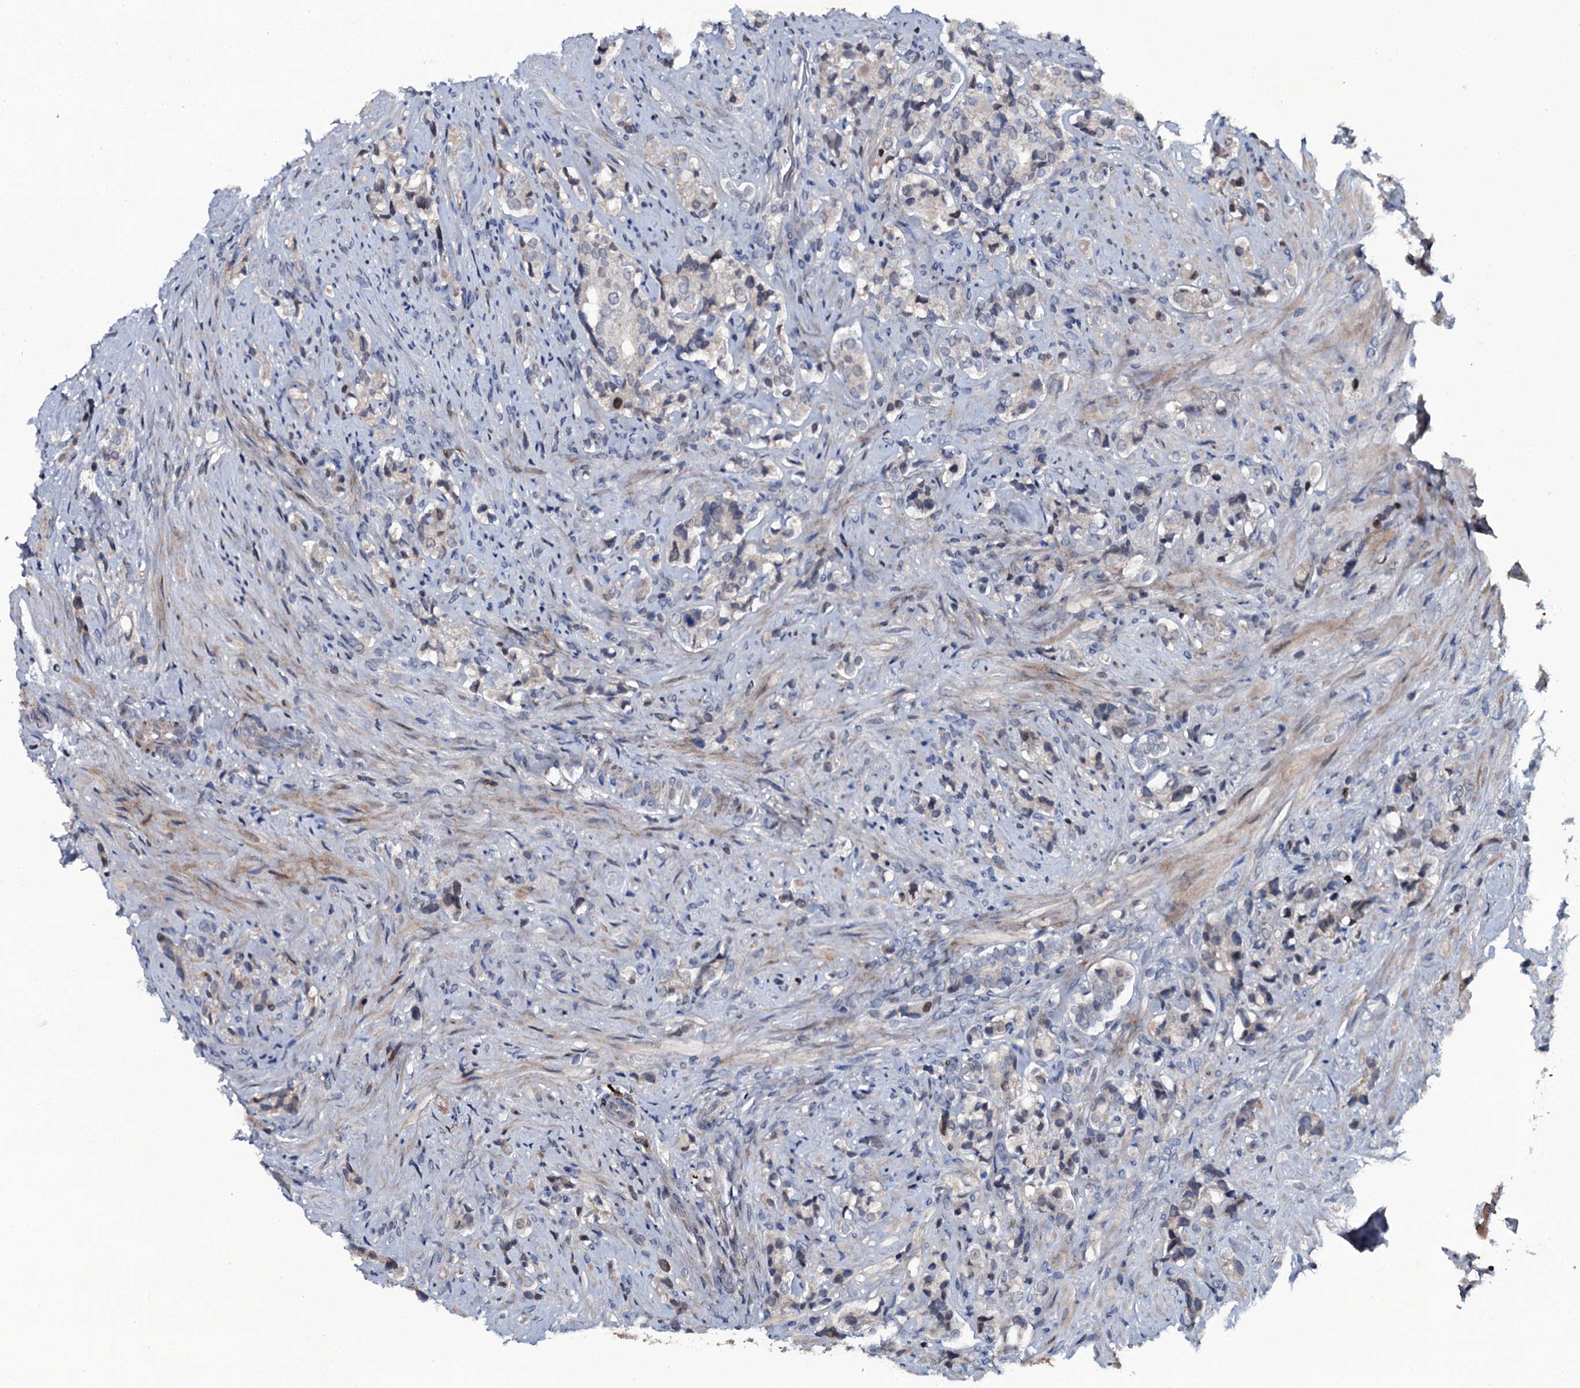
{"staining": {"intensity": "weak", "quantity": "<25%", "location": "nuclear"}, "tissue": "prostate cancer", "cell_type": "Tumor cells", "image_type": "cancer", "snomed": [{"axis": "morphology", "description": "Adenocarcinoma, High grade"}, {"axis": "topography", "description": "Prostate"}], "caption": "IHC histopathology image of neoplastic tissue: prostate cancer (adenocarcinoma (high-grade)) stained with DAB reveals no significant protein positivity in tumor cells. (Stains: DAB immunohistochemistry (IHC) with hematoxylin counter stain, Microscopy: brightfield microscopy at high magnification).", "gene": "LYG2", "patient": {"sex": "male", "age": 65}}